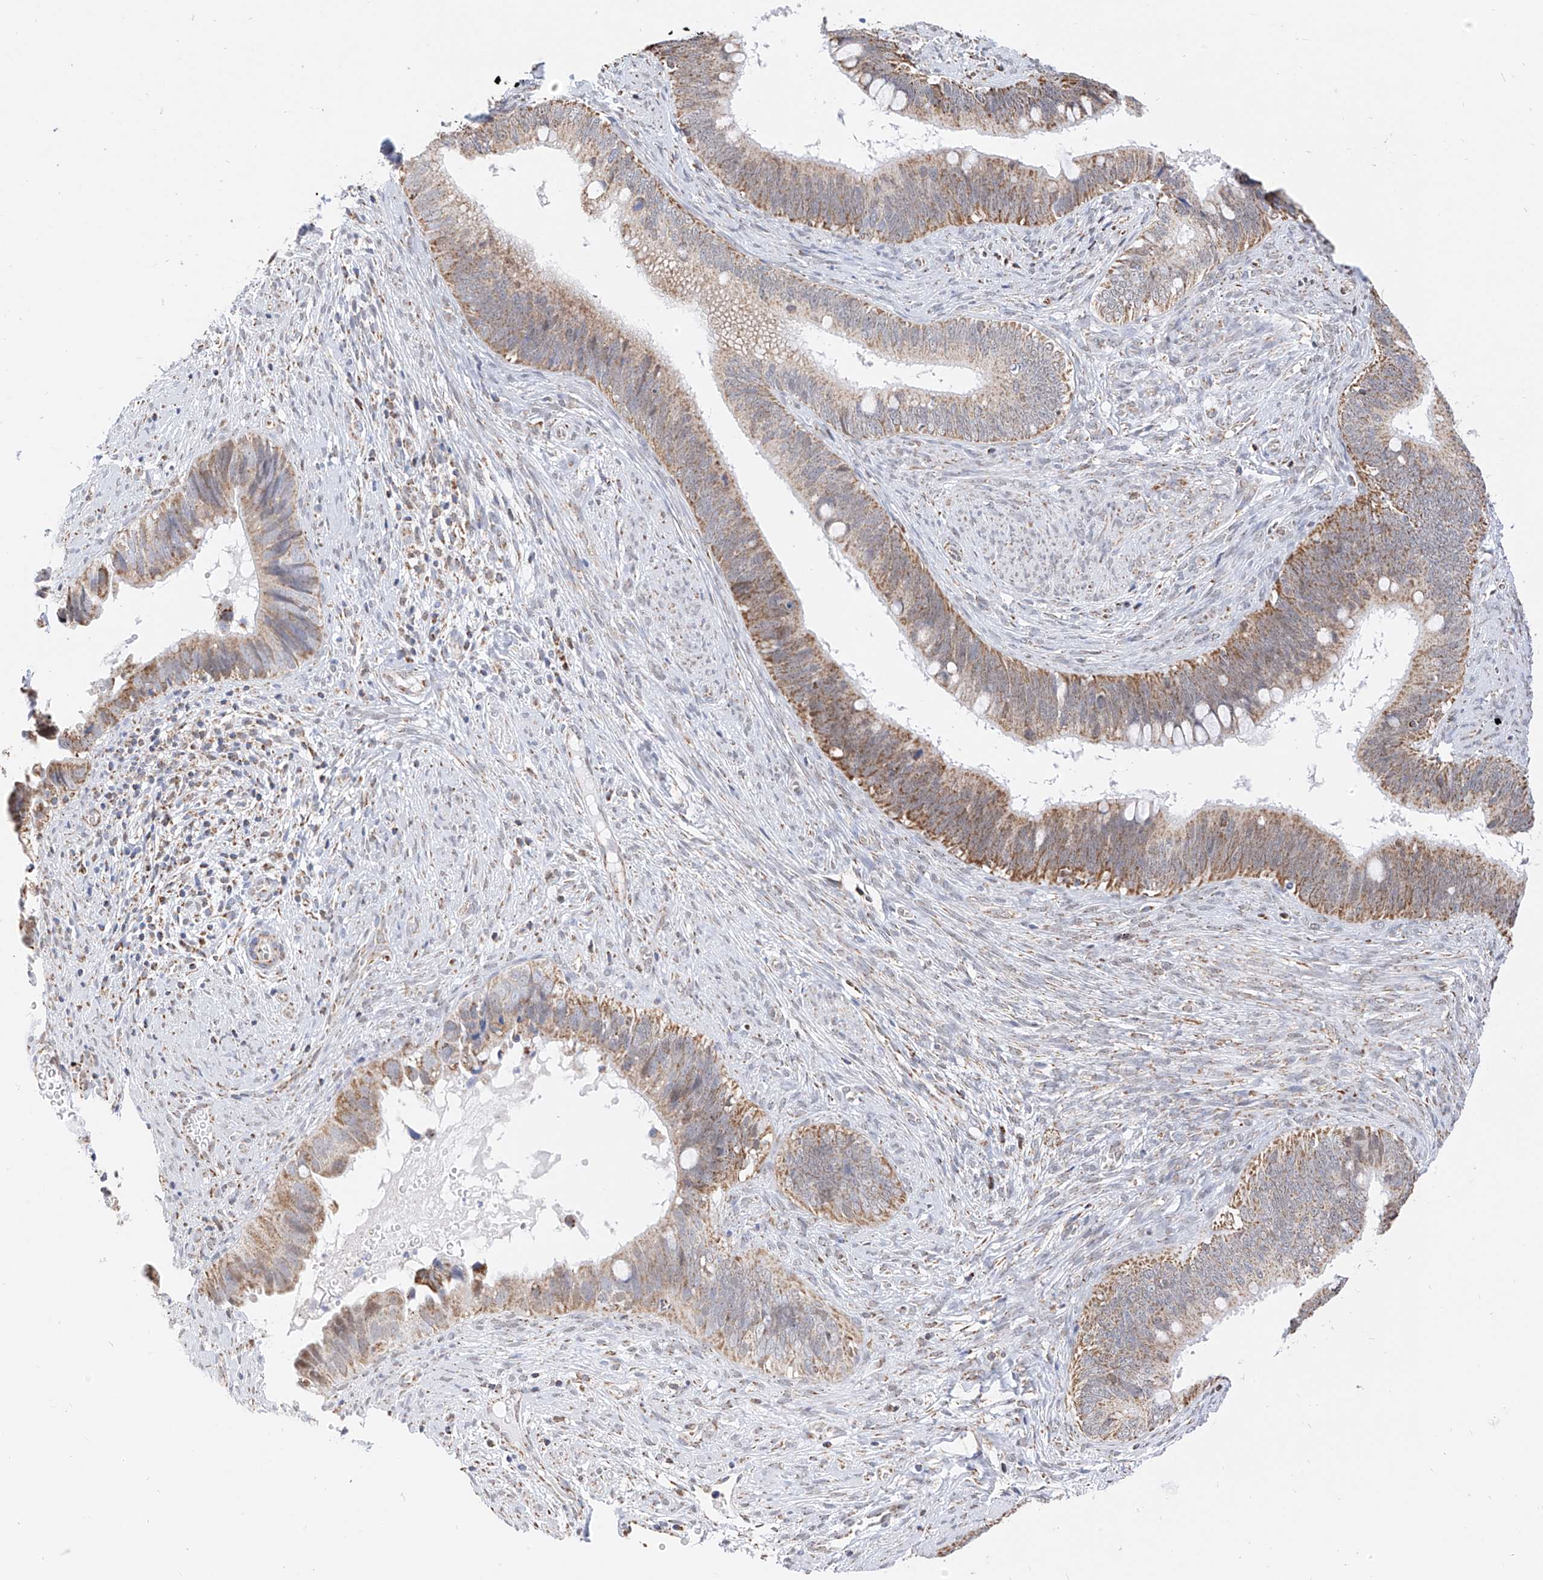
{"staining": {"intensity": "moderate", "quantity": ">75%", "location": "cytoplasmic/membranous"}, "tissue": "cervical cancer", "cell_type": "Tumor cells", "image_type": "cancer", "snomed": [{"axis": "morphology", "description": "Adenocarcinoma, NOS"}, {"axis": "topography", "description": "Cervix"}], "caption": "Immunohistochemical staining of cervical cancer reveals medium levels of moderate cytoplasmic/membranous expression in approximately >75% of tumor cells. The staining is performed using DAB (3,3'-diaminobenzidine) brown chromogen to label protein expression. The nuclei are counter-stained blue using hematoxylin.", "gene": "NALCN", "patient": {"sex": "female", "age": 42}}